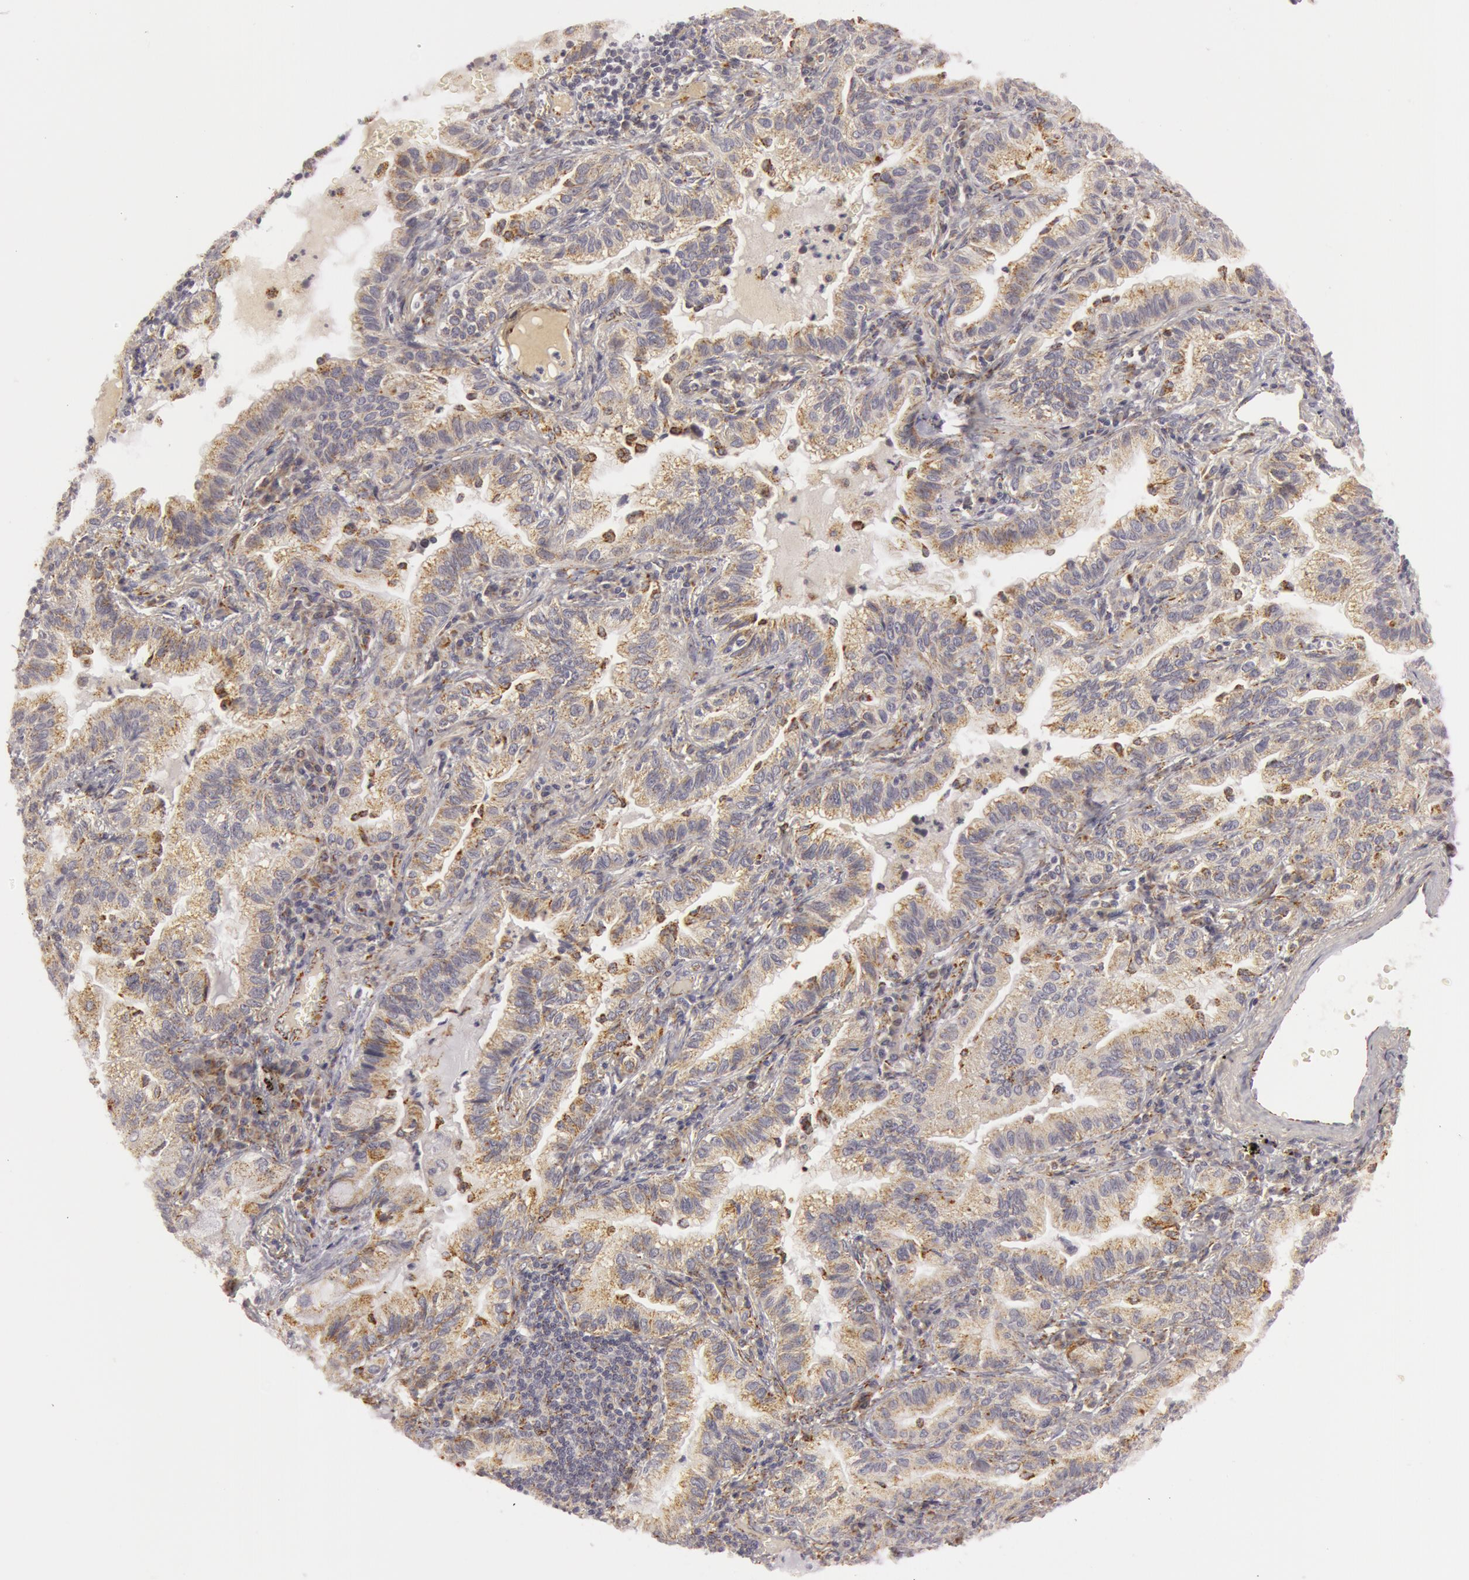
{"staining": {"intensity": "weak", "quantity": "25%-75%", "location": "cytoplasmic/membranous"}, "tissue": "lung cancer", "cell_type": "Tumor cells", "image_type": "cancer", "snomed": [{"axis": "morphology", "description": "Adenocarcinoma, NOS"}, {"axis": "topography", "description": "Lung"}], "caption": "Adenocarcinoma (lung) tissue demonstrates weak cytoplasmic/membranous staining in approximately 25%-75% of tumor cells, visualized by immunohistochemistry.", "gene": "C7", "patient": {"sex": "female", "age": 50}}